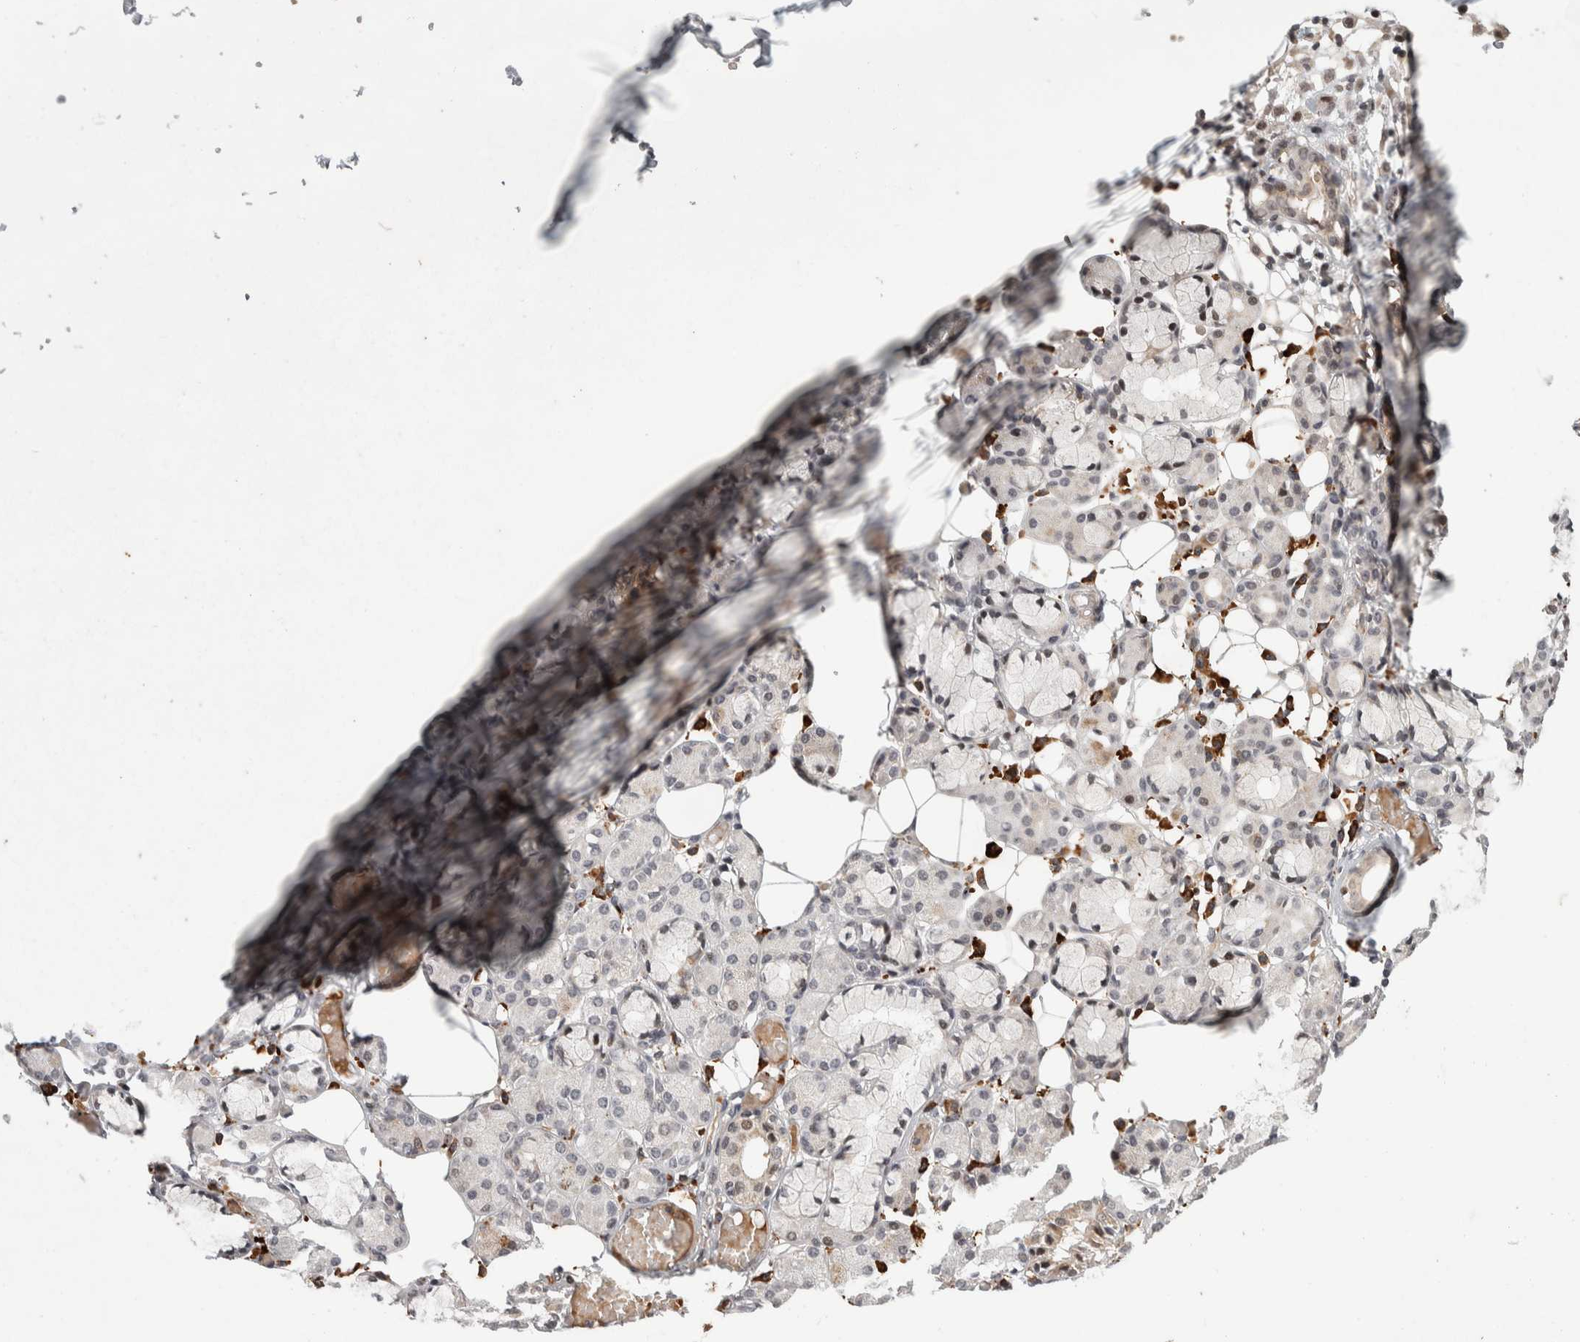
{"staining": {"intensity": "weak", "quantity": "<25%", "location": "cytoplasmic/membranous"}, "tissue": "salivary gland", "cell_type": "Glandular cells", "image_type": "normal", "snomed": [{"axis": "morphology", "description": "Normal tissue, NOS"}, {"axis": "topography", "description": "Salivary gland"}], "caption": "High power microscopy histopathology image of an IHC micrograph of normal salivary gland, revealing no significant positivity in glandular cells.", "gene": "ZNF592", "patient": {"sex": "male", "age": 63}}